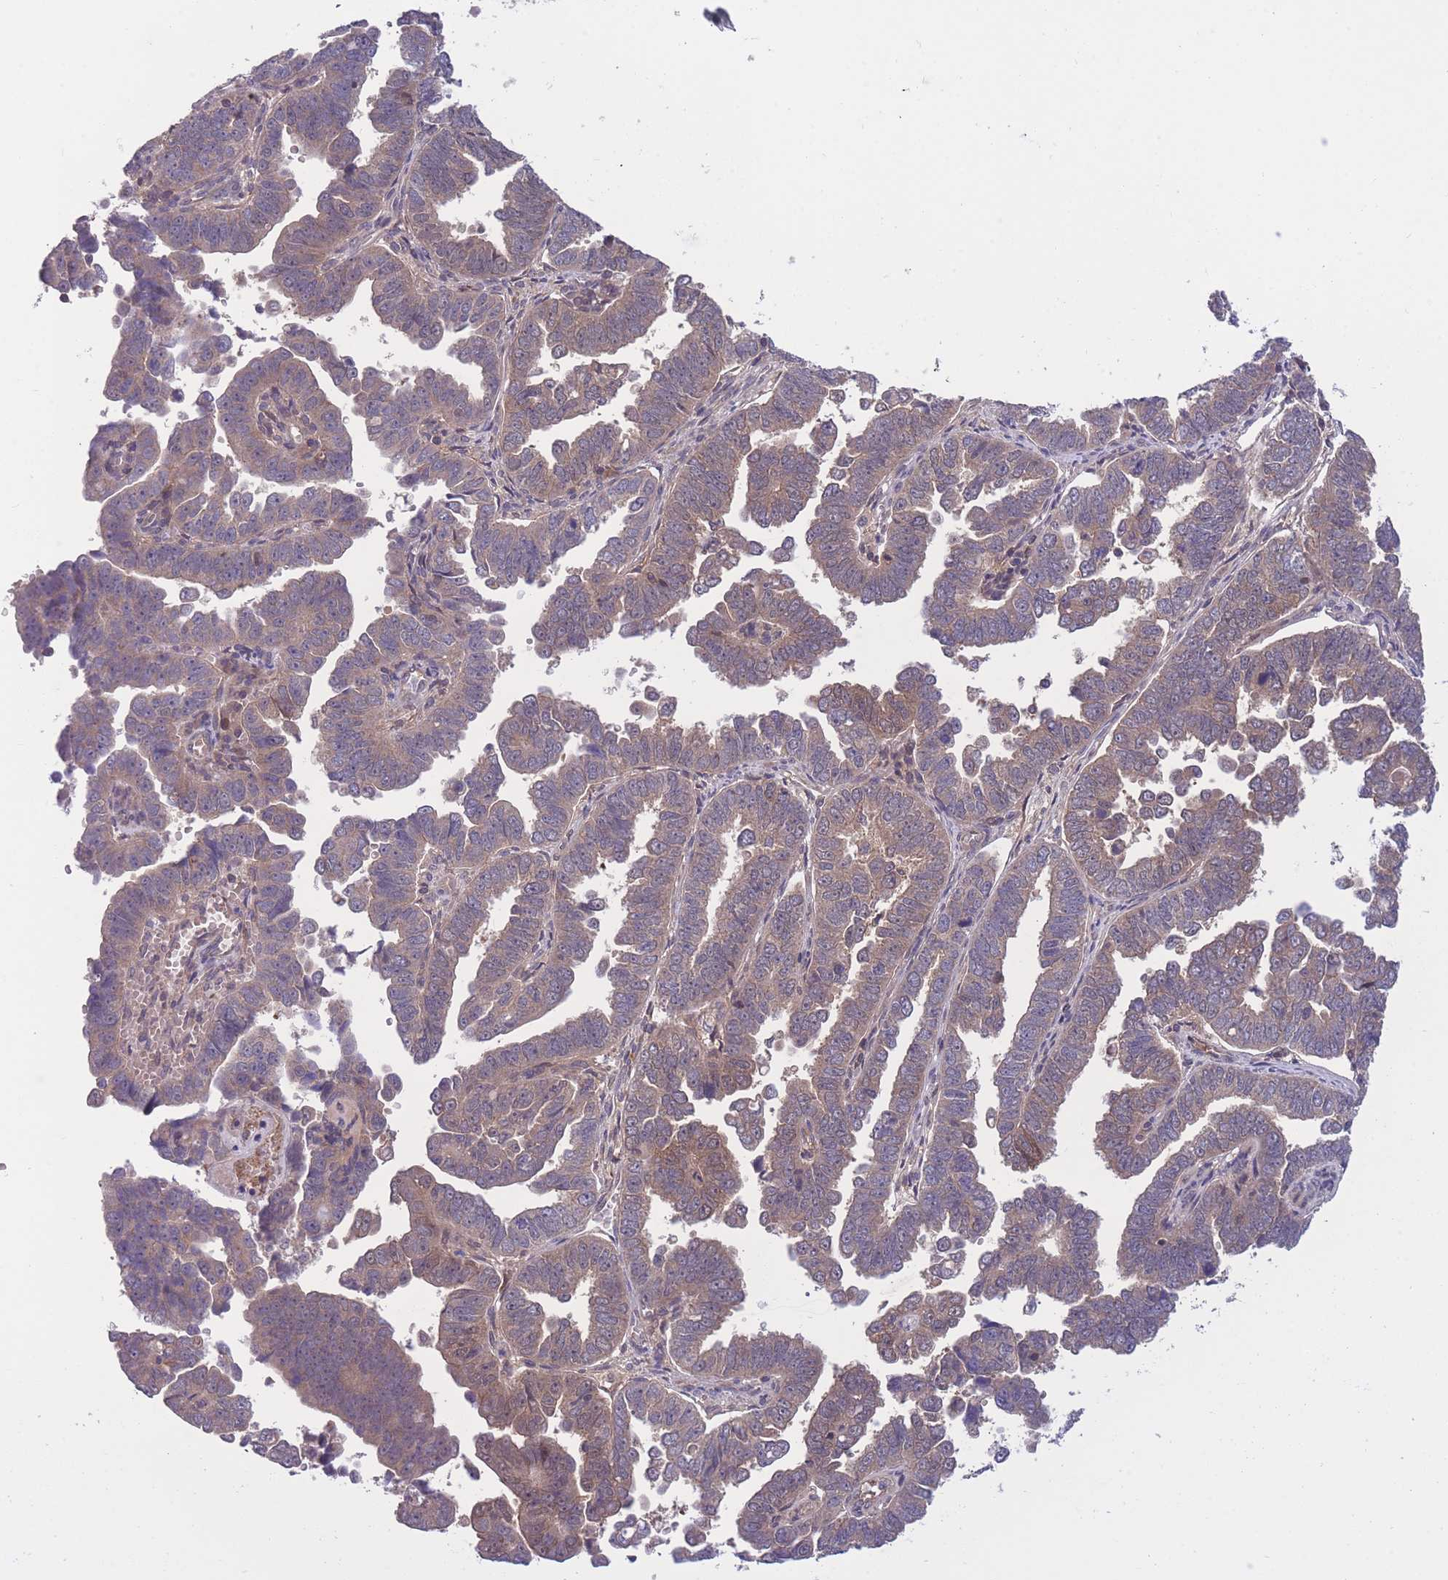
{"staining": {"intensity": "weak", "quantity": ">75%", "location": "cytoplasmic/membranous"}, "tissue": "endometrial cancer", "cell_type": "Tumor cells", "image_type": "cancer", "snomed": [{"axis": "morphology", "description": "Adenocarcinoma, NOS"}, {"axis": "topography", "description": "Endometrium"}], "caption": "Immunohistochemistry photomicrograph of human endometrial adenocarcinoma stained for a protein (brown), which exhibits low levels of weak cytoplasmic/membranous staining in about >75% of tumor cells.", "gene": "UBE2N", "patient": {"sex": "female", "age": 75}}